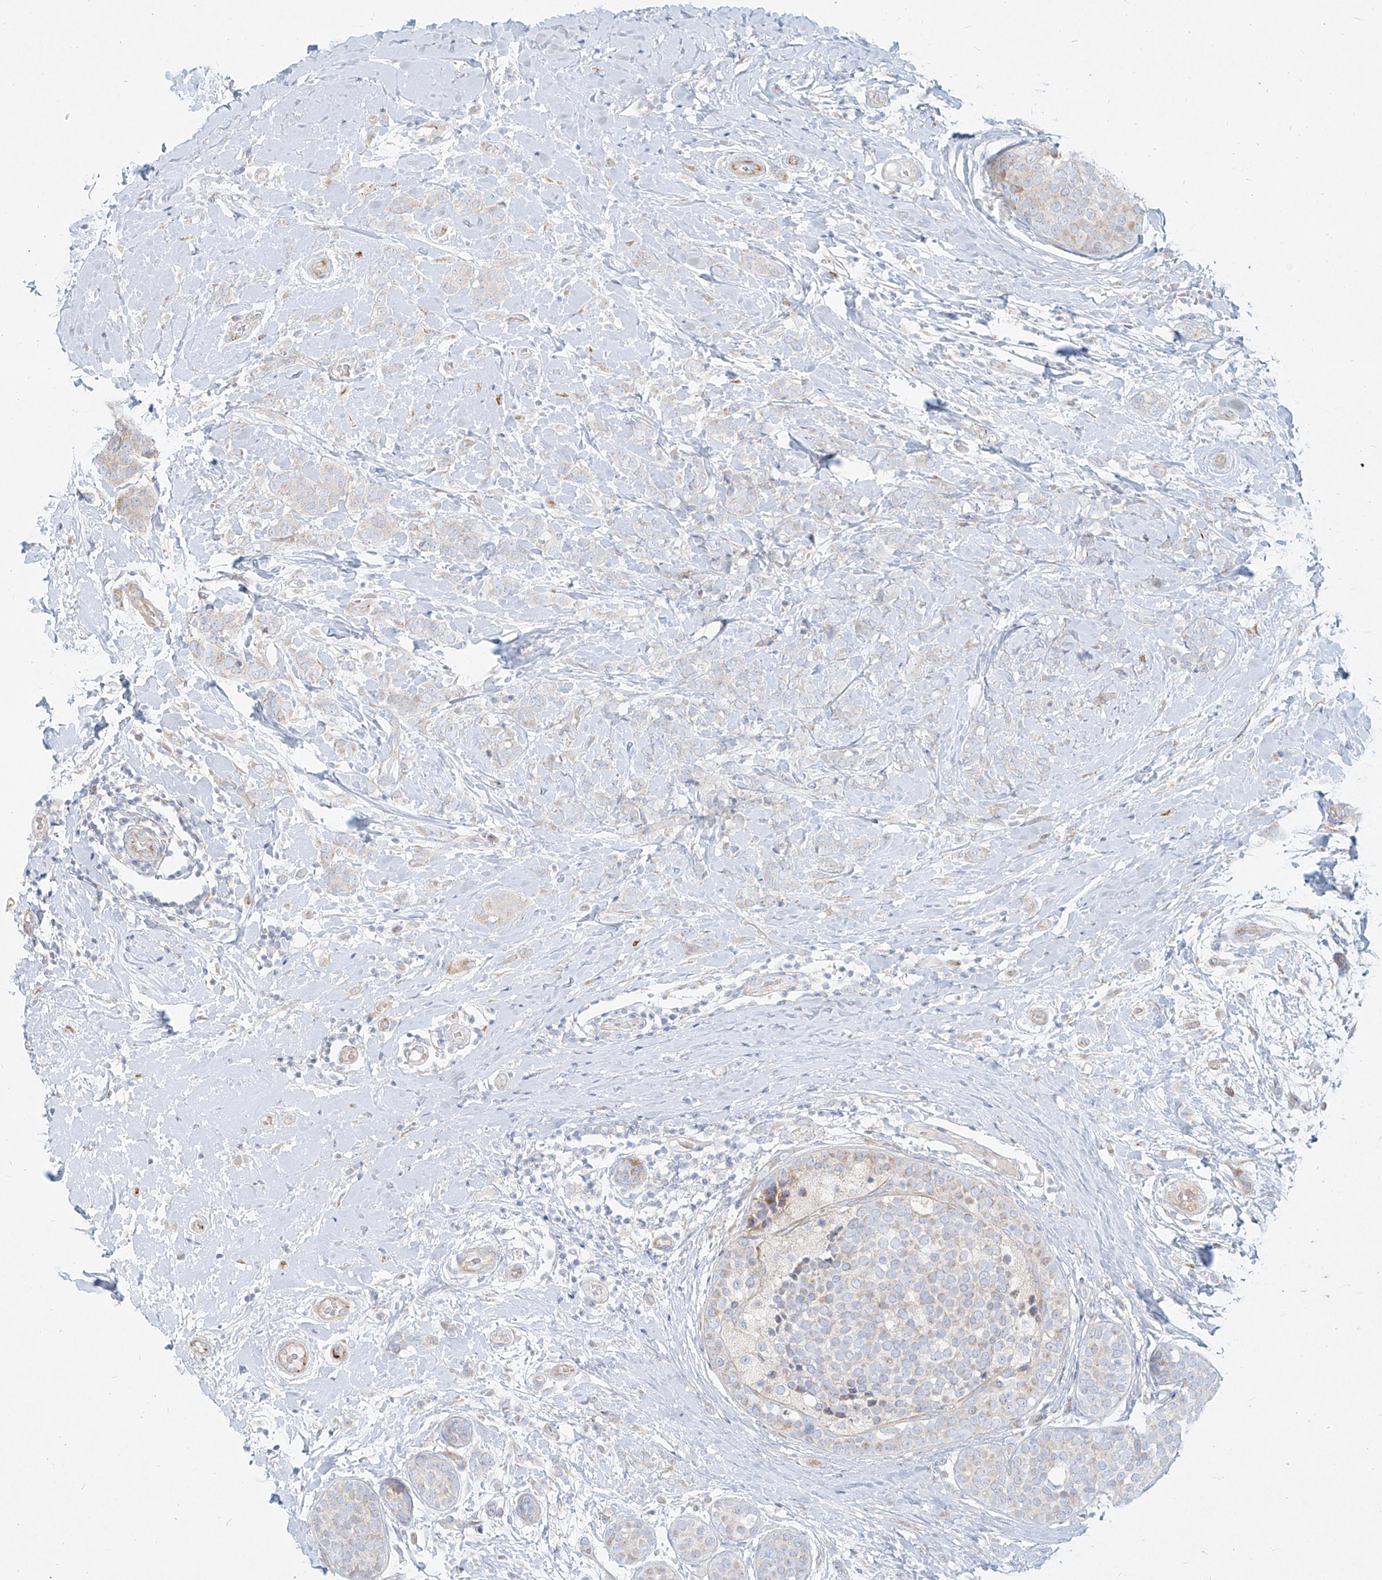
{"staining": {"intensity": "negative", "quantity": "none", "location": "none"}, "tissue": "breast cancer", "cell_type": "Tumor cells", "image_type": "cancer", "snomed": [{"axis": "morphology", "description": "Lobular carcinoma, in situ"}, {"axis": "morphology", "description": "Lobular carcinoma"}, {"axis": "topography", "description": "Breast"}], "caption": "An image of human lobular carcinoma in situ (breast) is negative for staining in tumor cells.", "gene": "MTX2", "patient": {"sex": "female", "age": 41}}